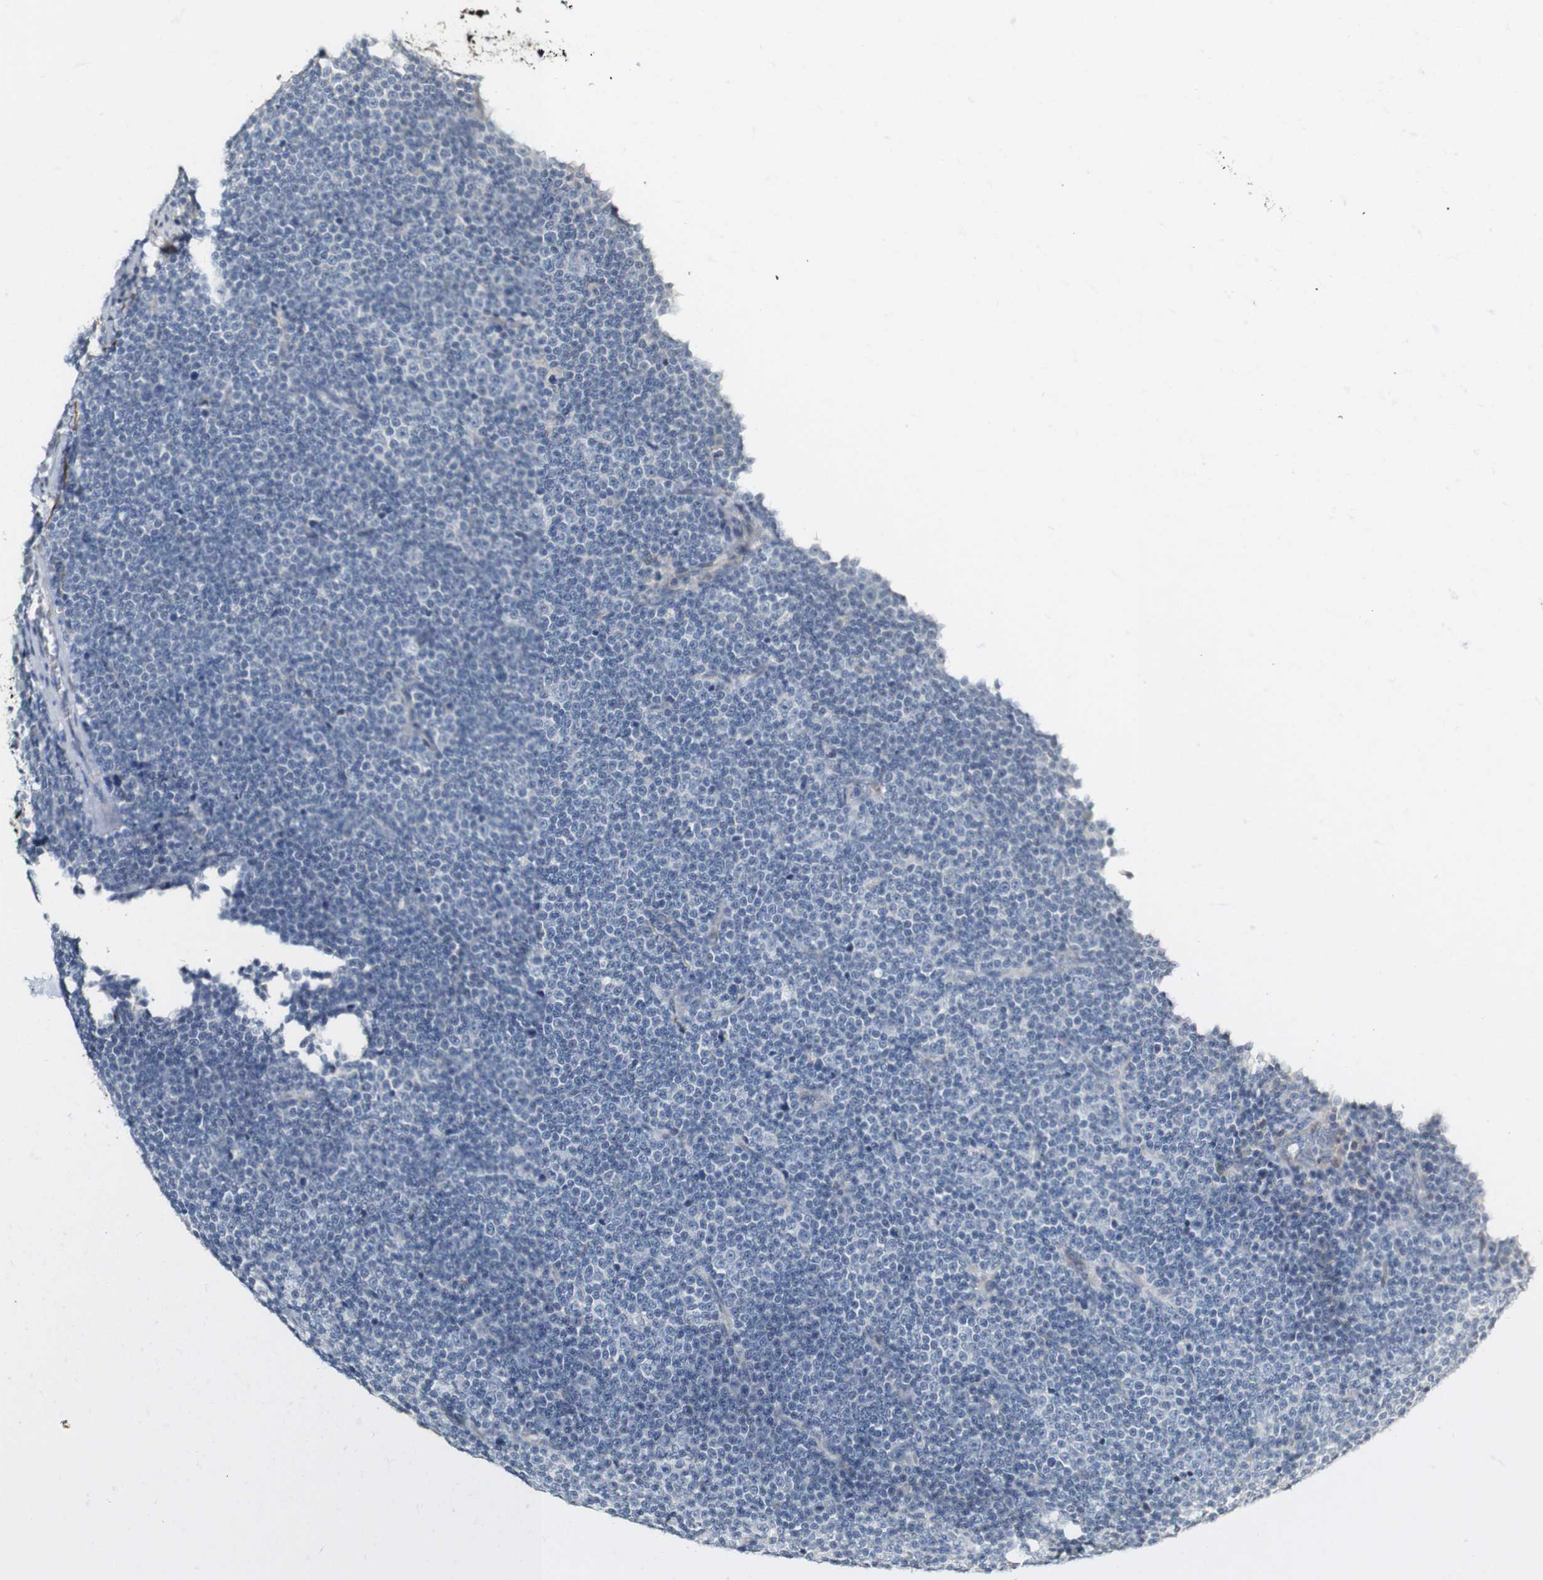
{"staining": {"intensity": "negative", "quantity": "none", "location": "none"}, "tissue": "lymphoma", "cell_type": "Tumor cells", "image_type": "cancer", "snomed": [{"axis": "morphology", "description": "Malignant lymphoma, non-Hodgkin's type, Low grade"}, {"axis": "topography", "description": "Lymph node"}], "caption": "IHC of human lymphoma displays no expression in tumor cells.", "gene": "FMO3", "patient": {"sex": "female", "age": 67}}